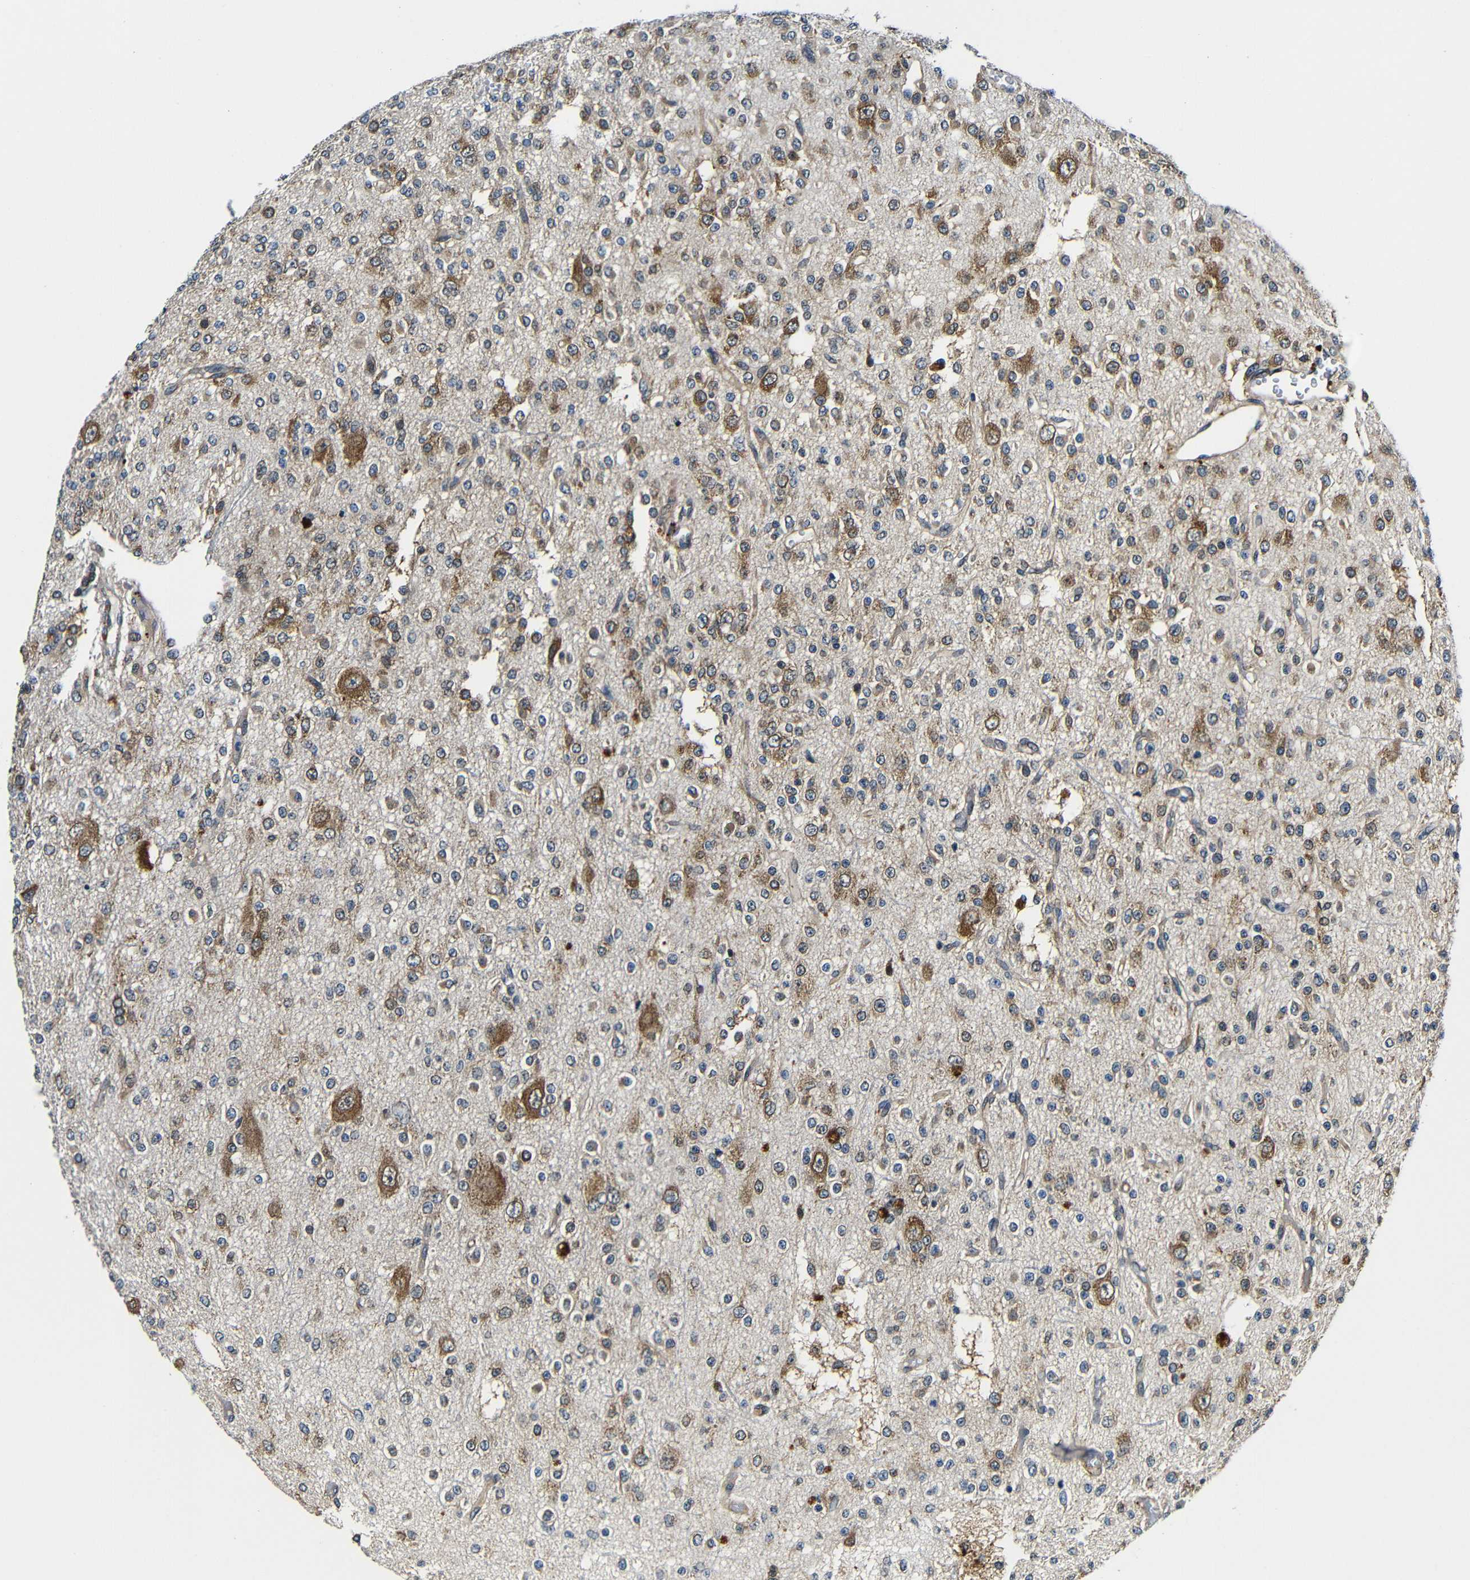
{"staining": {"intensity": "moderate", "quantity": "25%-75%", "location": "cytoplasmic/membranous"}, "tissue": "glioma", "cell_type": "Tumor cells", "image_type": "cancer", "snomed": [{"axis": "morphology", "description": "Glioma, malignant, Low grade"}, {"axis": "topography", "description": "Brain"}], "caption": "The photomicrograph reveals a brown stain indicating the presence of a protein in the cytoplasmic/membranous of tumor cells in malignant low-grade glioma. (DAB IHC with brightfield microscopy, high magnification).", "gene": "ABCE1", "patient": {"sex": "male", "age": 38}}